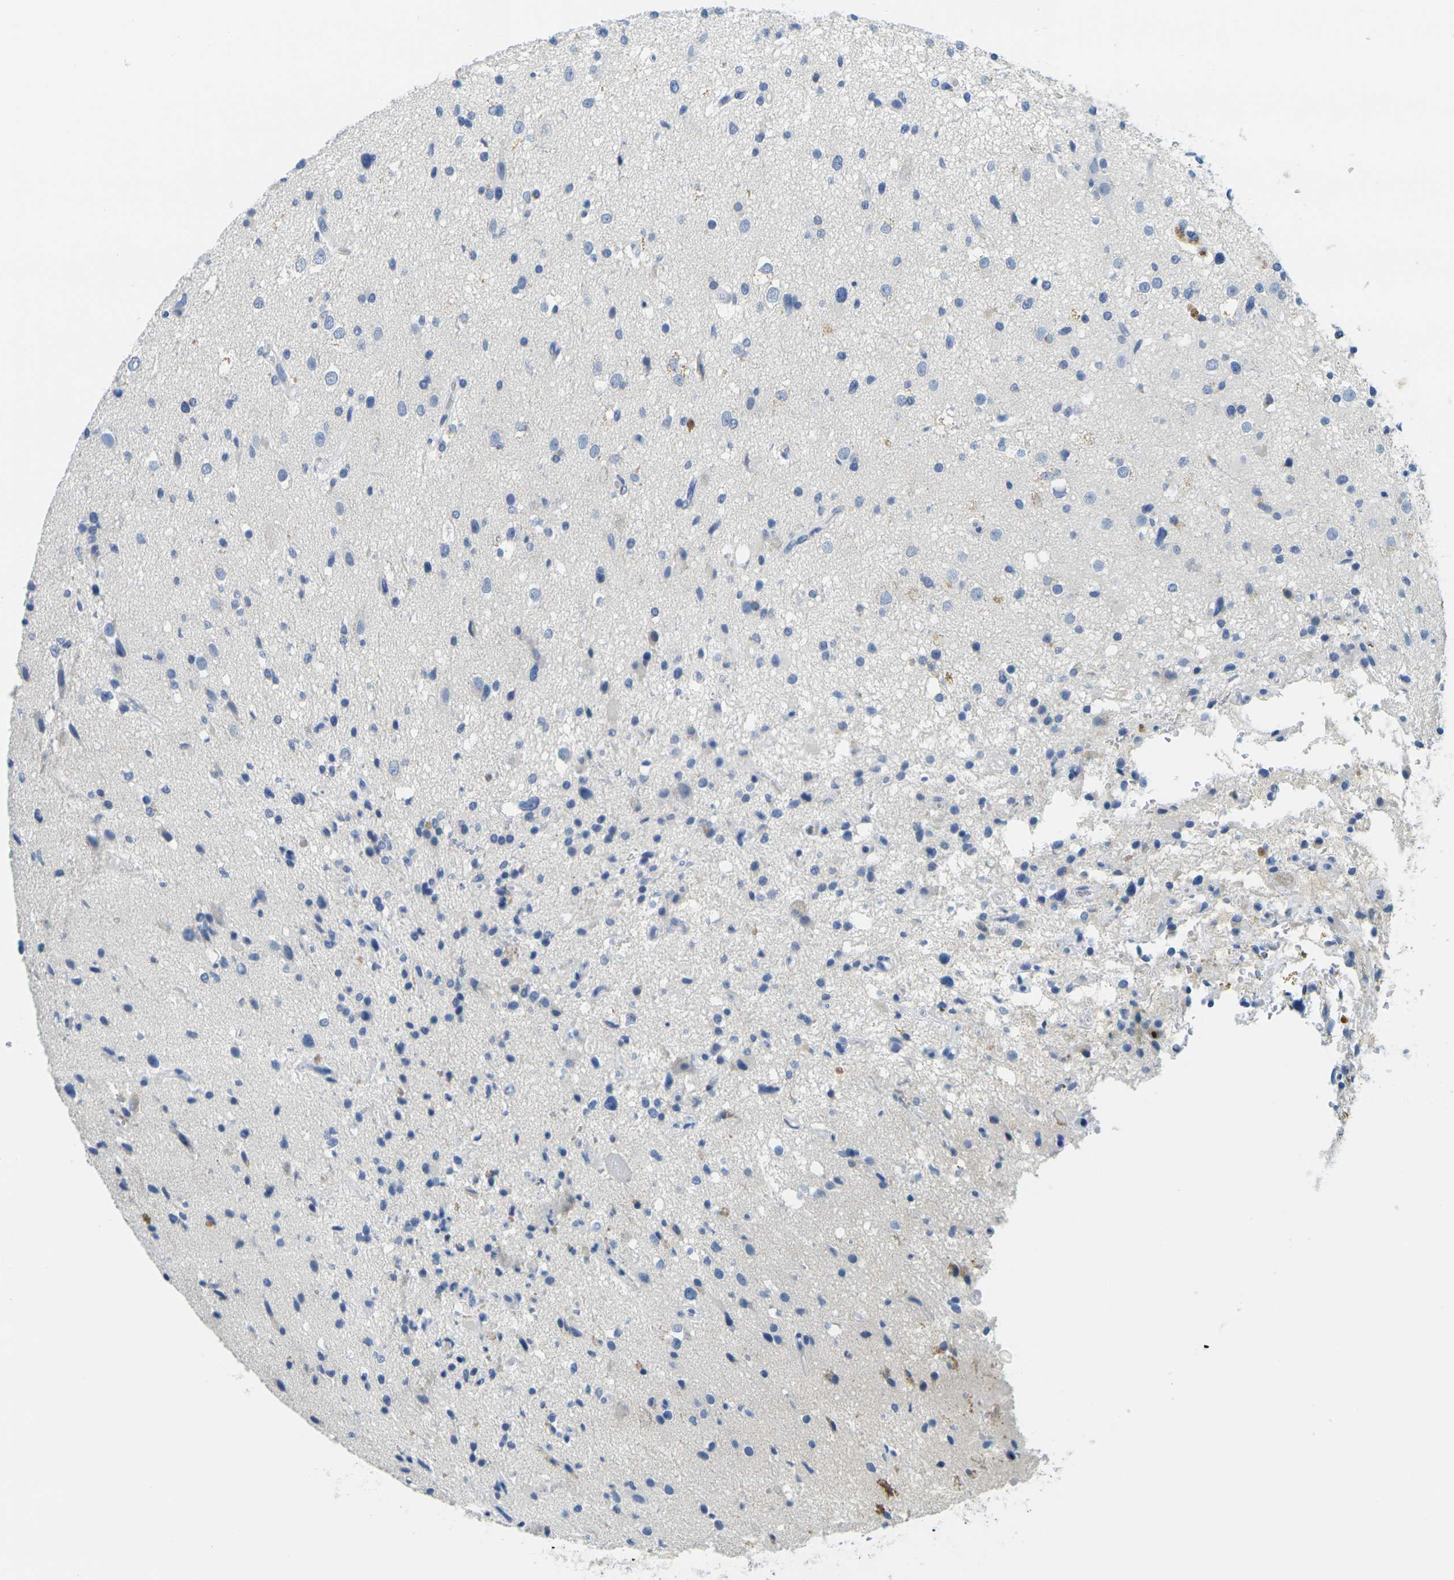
{"staining": {"intensity": "negative", "quantity": "none", "location": "none"}, "tissue": "glioma", "cell_type": "Tumor cells", "image_type": "cancer", "snomed": [{"axis": "morphology", "description": "Glioma, malignant, High grade"}, {"axis": "topography", "description": "Brain"}], "caption": "Immunohistochemical staining of human malignant glioma (high-grade) exhibits no significant positivity in tumor cells.", "gene": "FAM3D", "patient": {"sex": "male", "age": 33}}